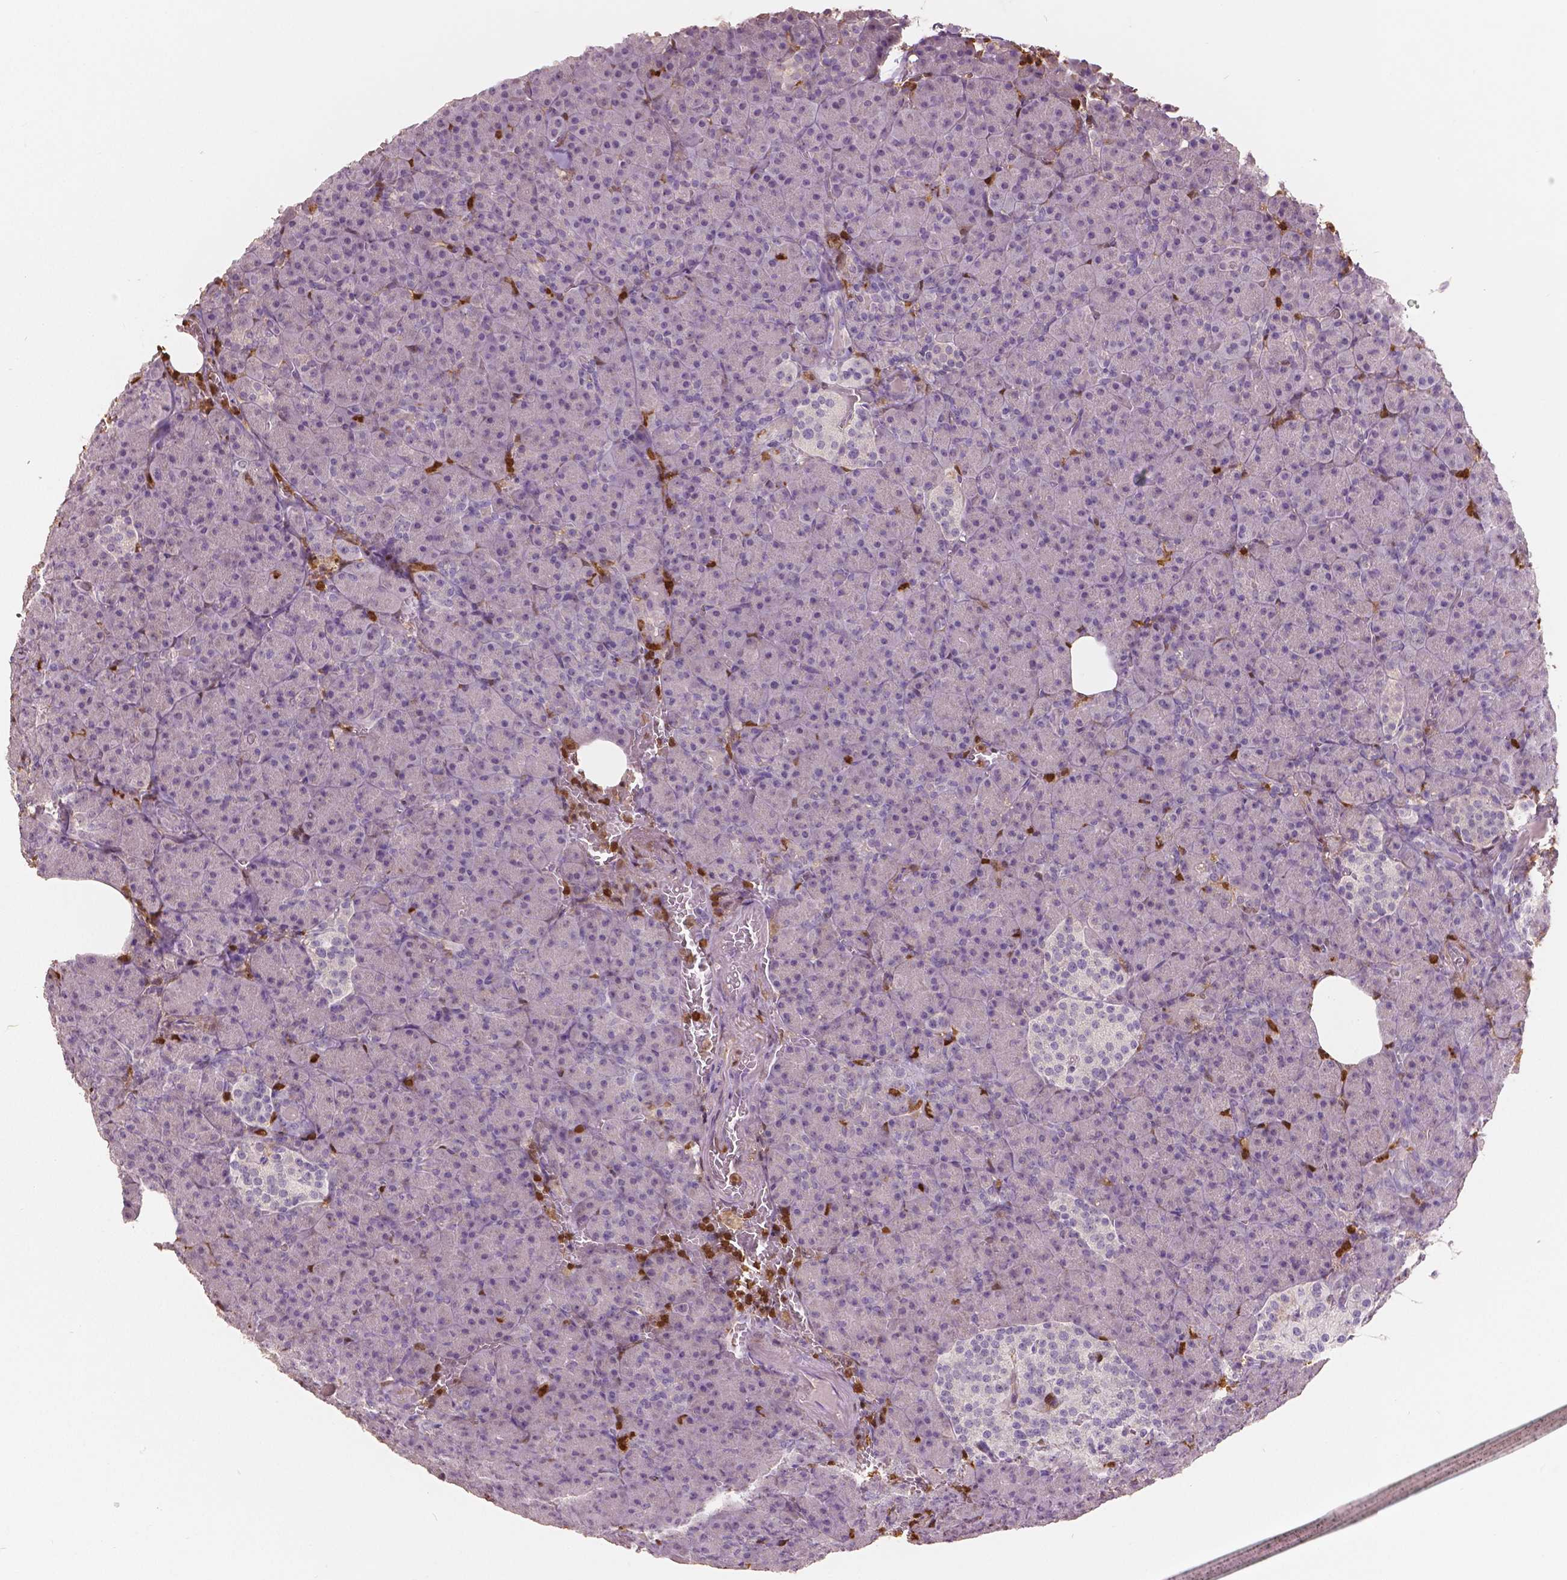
{"staining": {"intensity": "negative", "quantity": "none", "location": "none"}, "tissue": "pancreas", "cell_type": "Exocrine glandular cells", "image_type": "normal", "snomed": [{"axis": "morphology", "description": "Normal tissue, NOS"}, {"axis": "topography", "description": "Pancreas"}], "caption": "Human pancreas stained for a protein using immunohistochemistry (IHC) exhibits no expression in exocrine glandular cells.", "gene": "S100A4", "patient": {"sex": "female", "age": 74}}